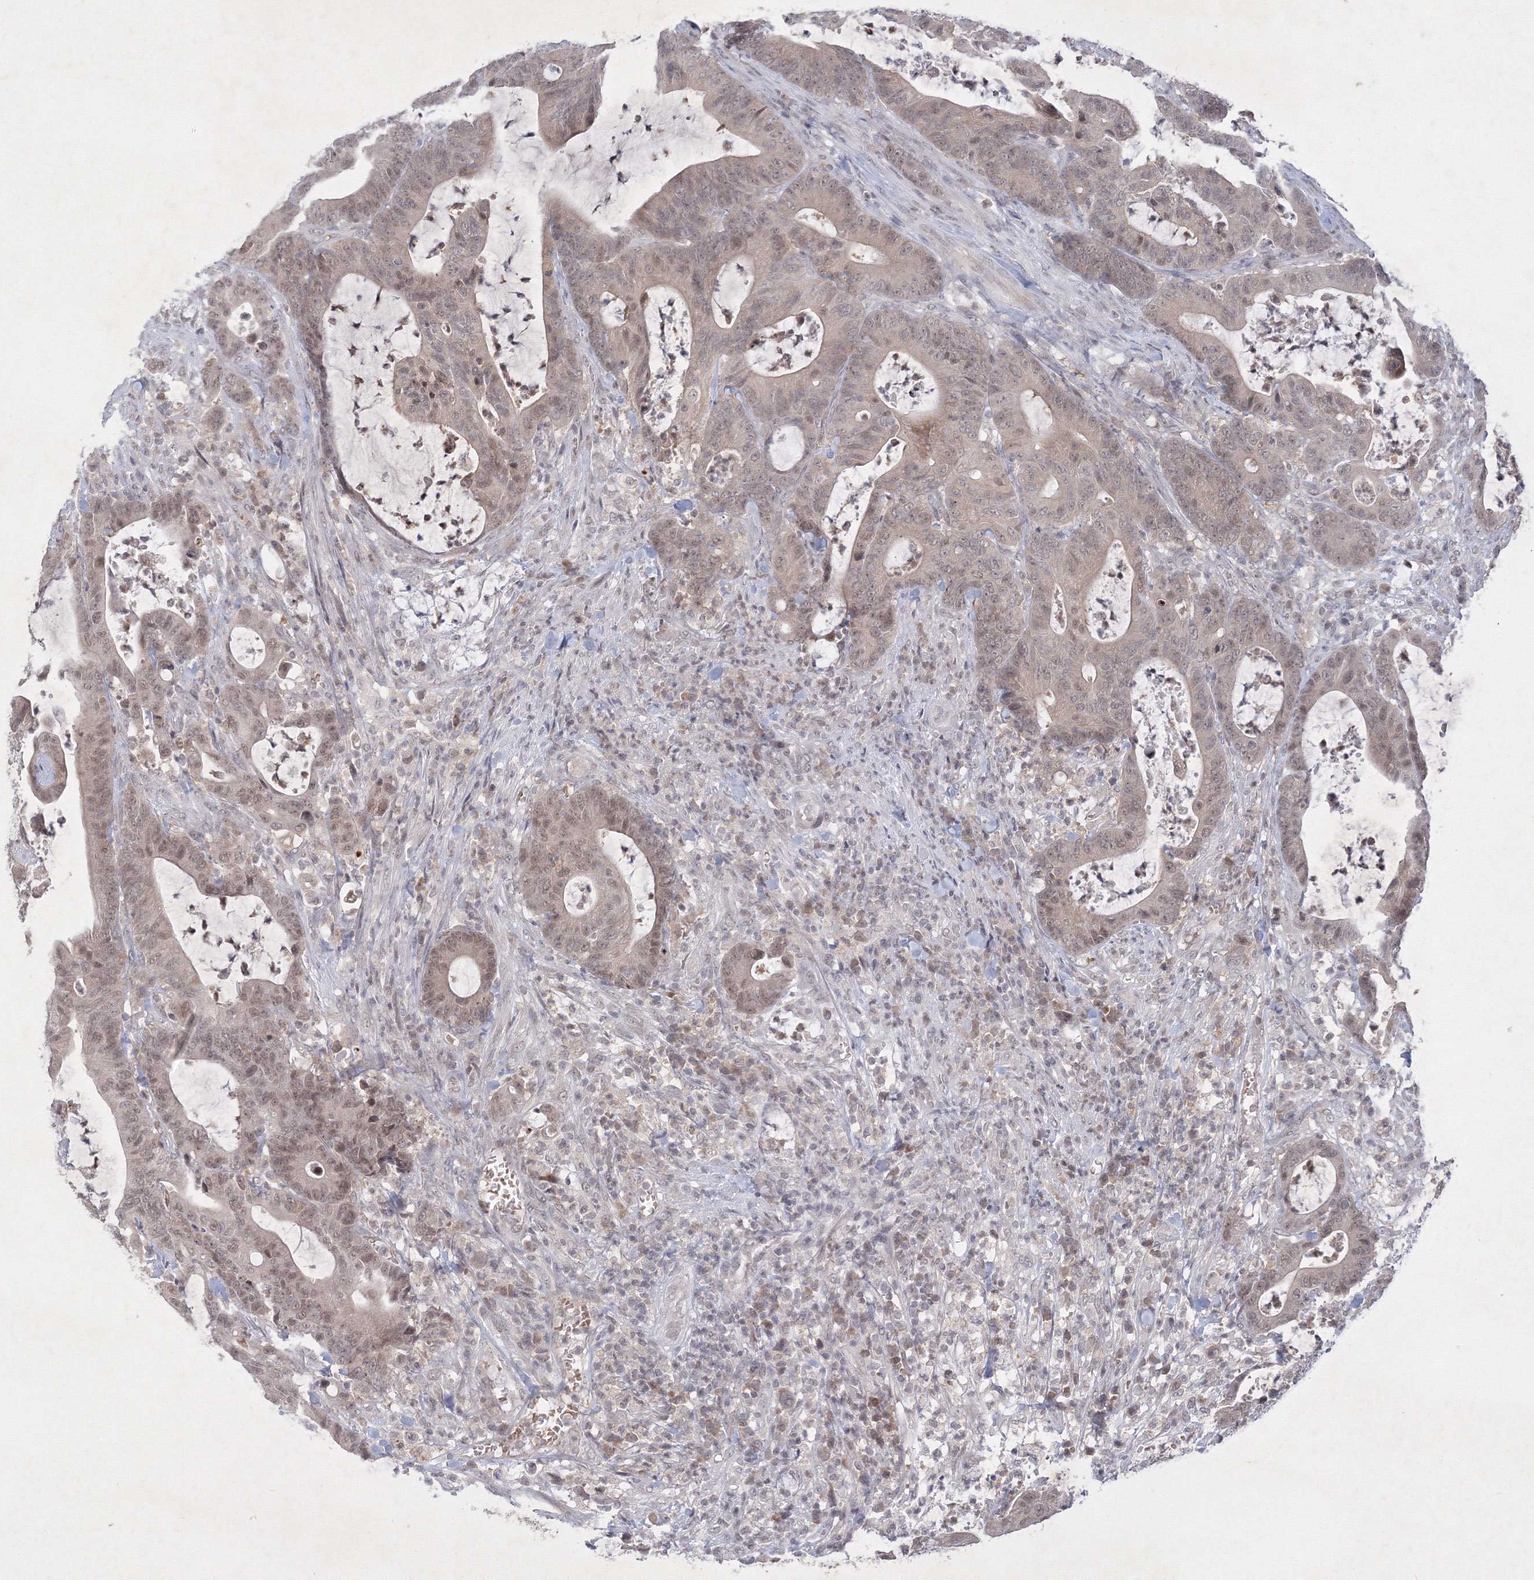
{"staining": {"intensity": "moderate", "quantity": "25%-75%", "location": "nuclear"}, "tissue": "colorectal cancer", "cell_type": "Tumor cells", "image_type": "cancer", "snomed": [{"axis": "morphology", "description": "Adenocarcinoma, NOS"}, {"axis": "topography", "description": "Colon"}], "caption": "This is a micrograph of immunohistochemistry staining of colorectal cancer (adenocarcinoma), which shows moderate positivity in the nuclear of tumor cells.", "gene": "NXPE3", "patient": {"sex": "female", "age": 84}}